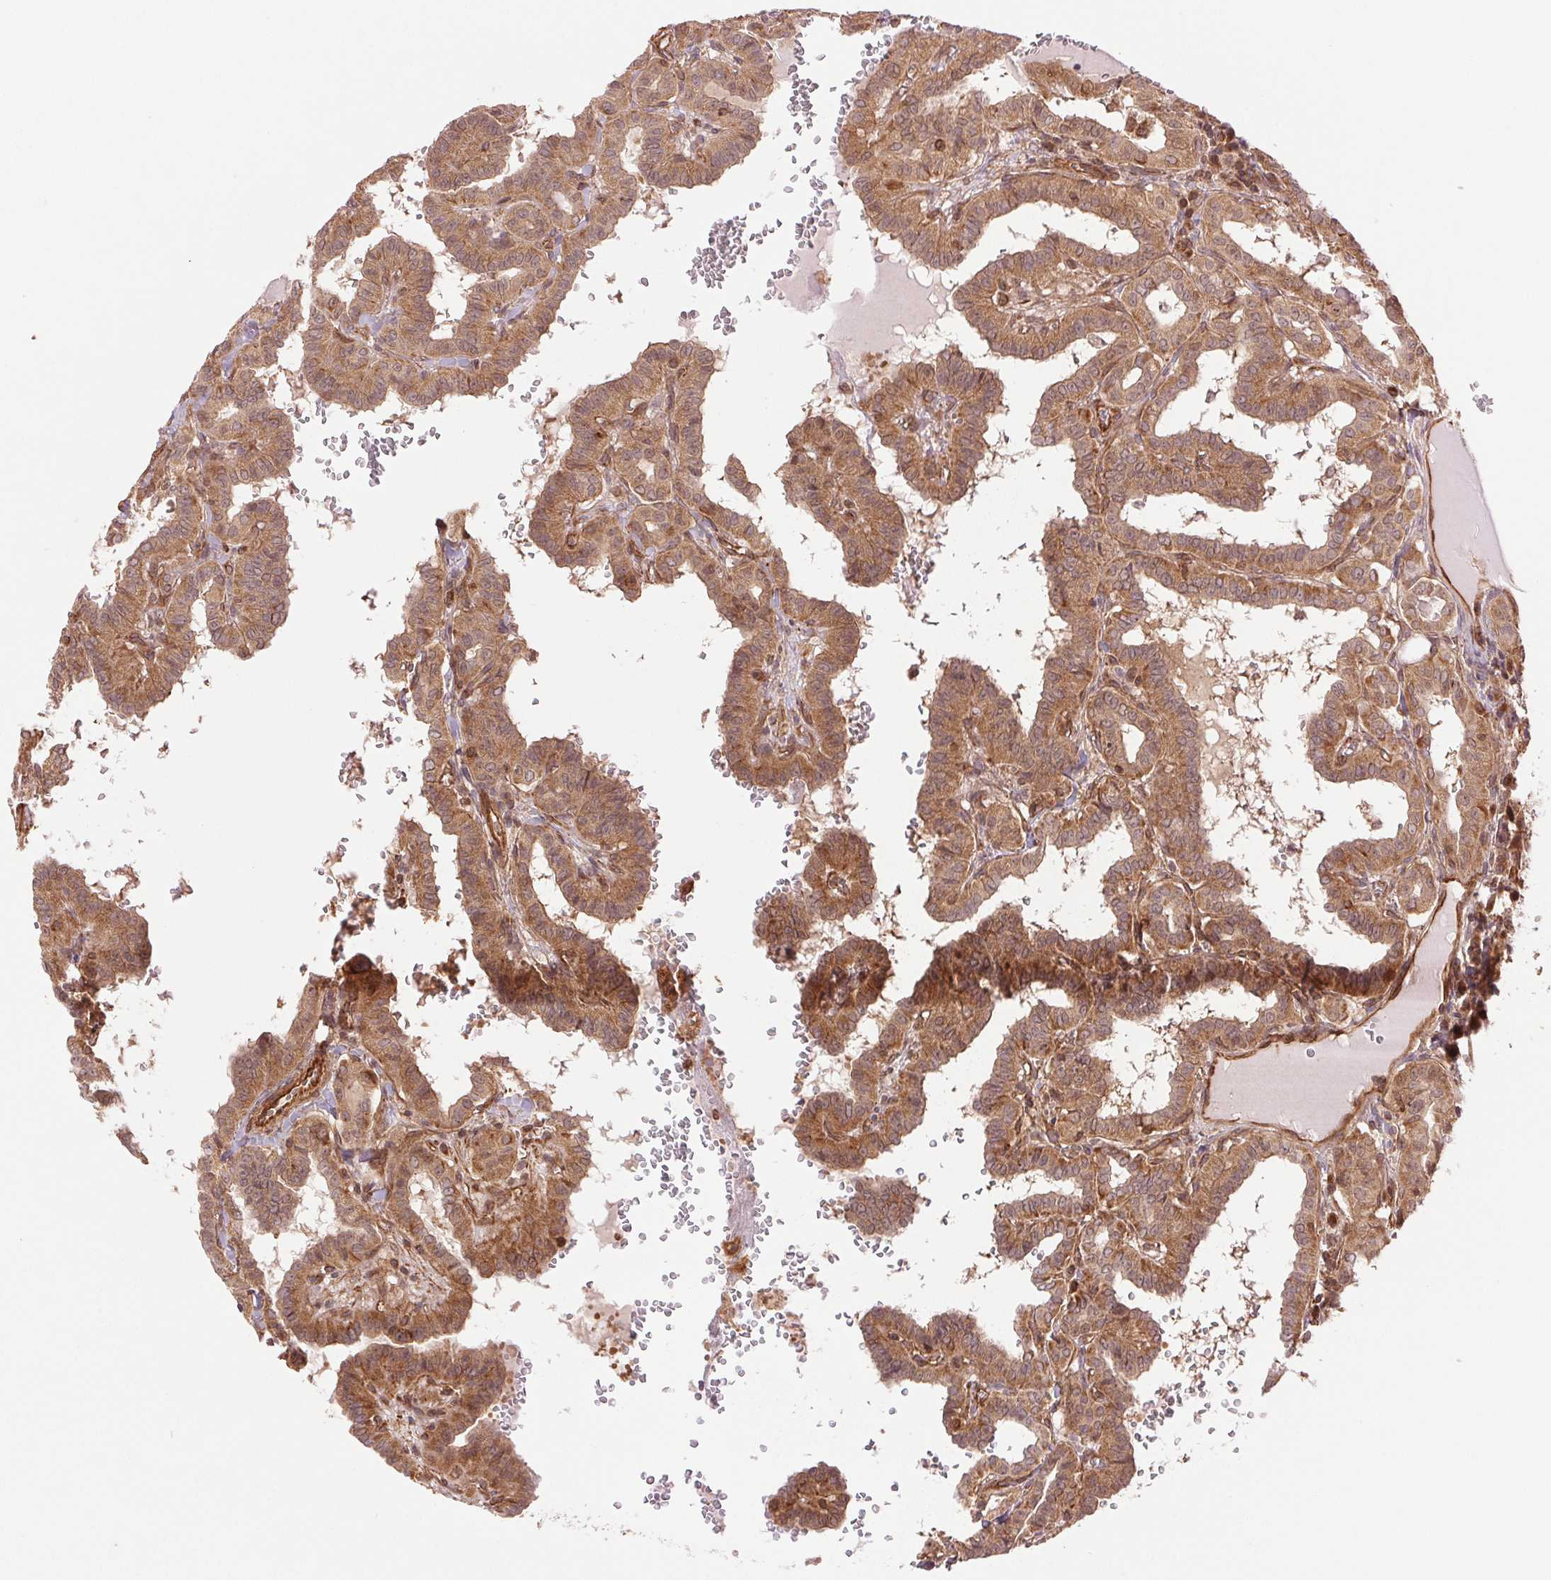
{"staining": {"intensity": "moderate", "quantity": ">75%", "location": "cytoplasmic/membranous"}, "tissue": "thyroid cancer", "cell_type": "Tumor cells", "image_type": "cancer", "snomed": [{"axis": "morphology", "description": "Papillary adenocarcinoma, NOS"}, {"axis": "topography", "description": "Thyroid gland"}], "caption": "High-magnification brightfield microscopy of thyroid cancer stained with DAB (3,3'-diaminobenzidine) (brown) and counterstained with hematoxylin (blue). tumor cells exhibit moderate cytoplasmic/membranous positivity is present in about>75% of cells.", "gene": "STARD7", "patient": {"sex": "female", "age": 21}}